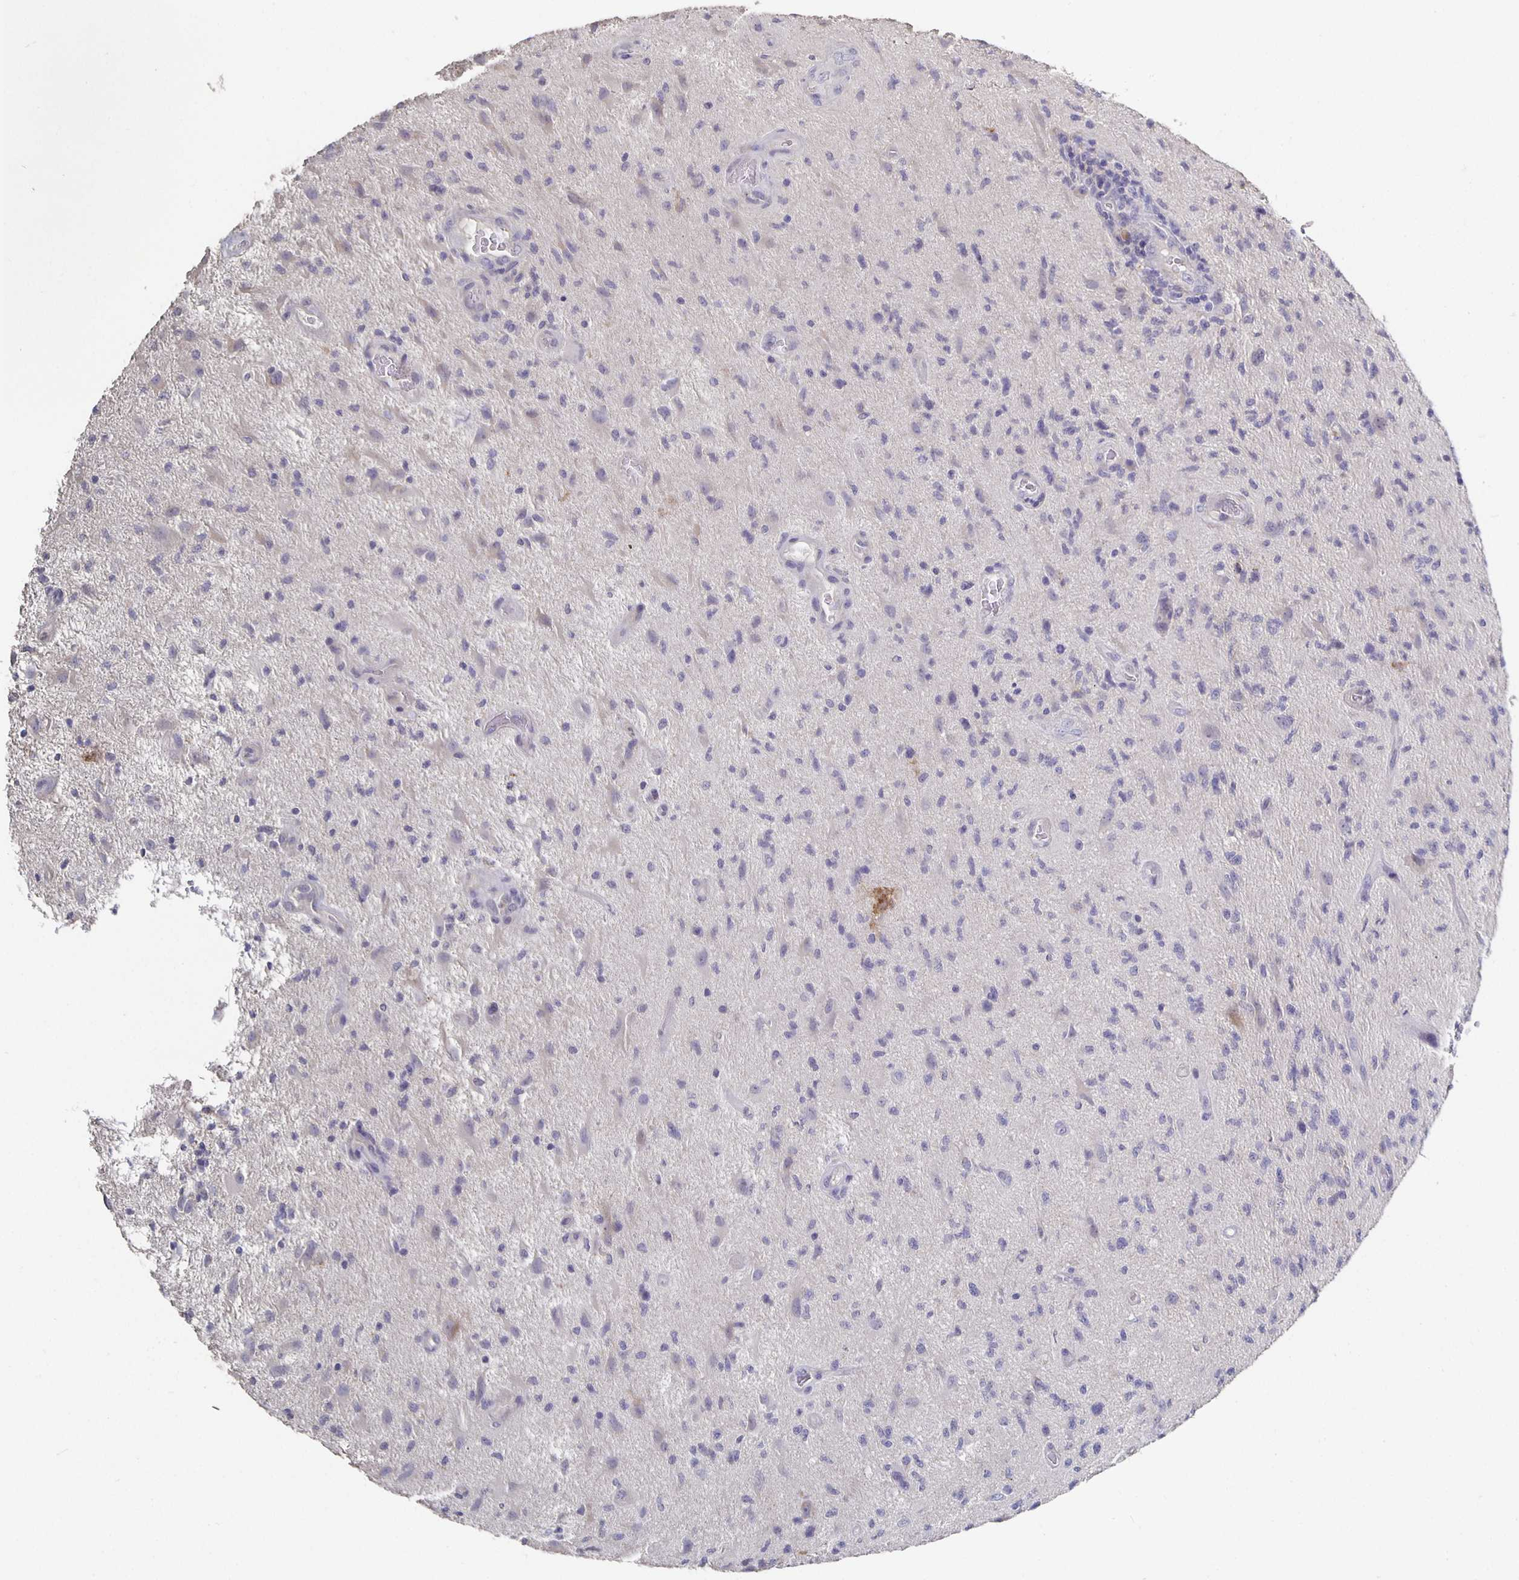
{"staining": {"intensity": "negative", "quantity": "none", "location": "none"}, "tissue": "glioma", "cell_type": "Tumor cells", "image_type": "cancer", "snomed": [{"axis": "morphology", "description": "Glioma, malignant, High grade"}, {"axis": "topography", "description": "Brain"}], "caption": "High-grade glioma (malignant) was stained to show a protein in brown. There is no significant positivity in tumor cells.", "gene": "CFAP74", "patient": {"sex": "male", "age": 67}}